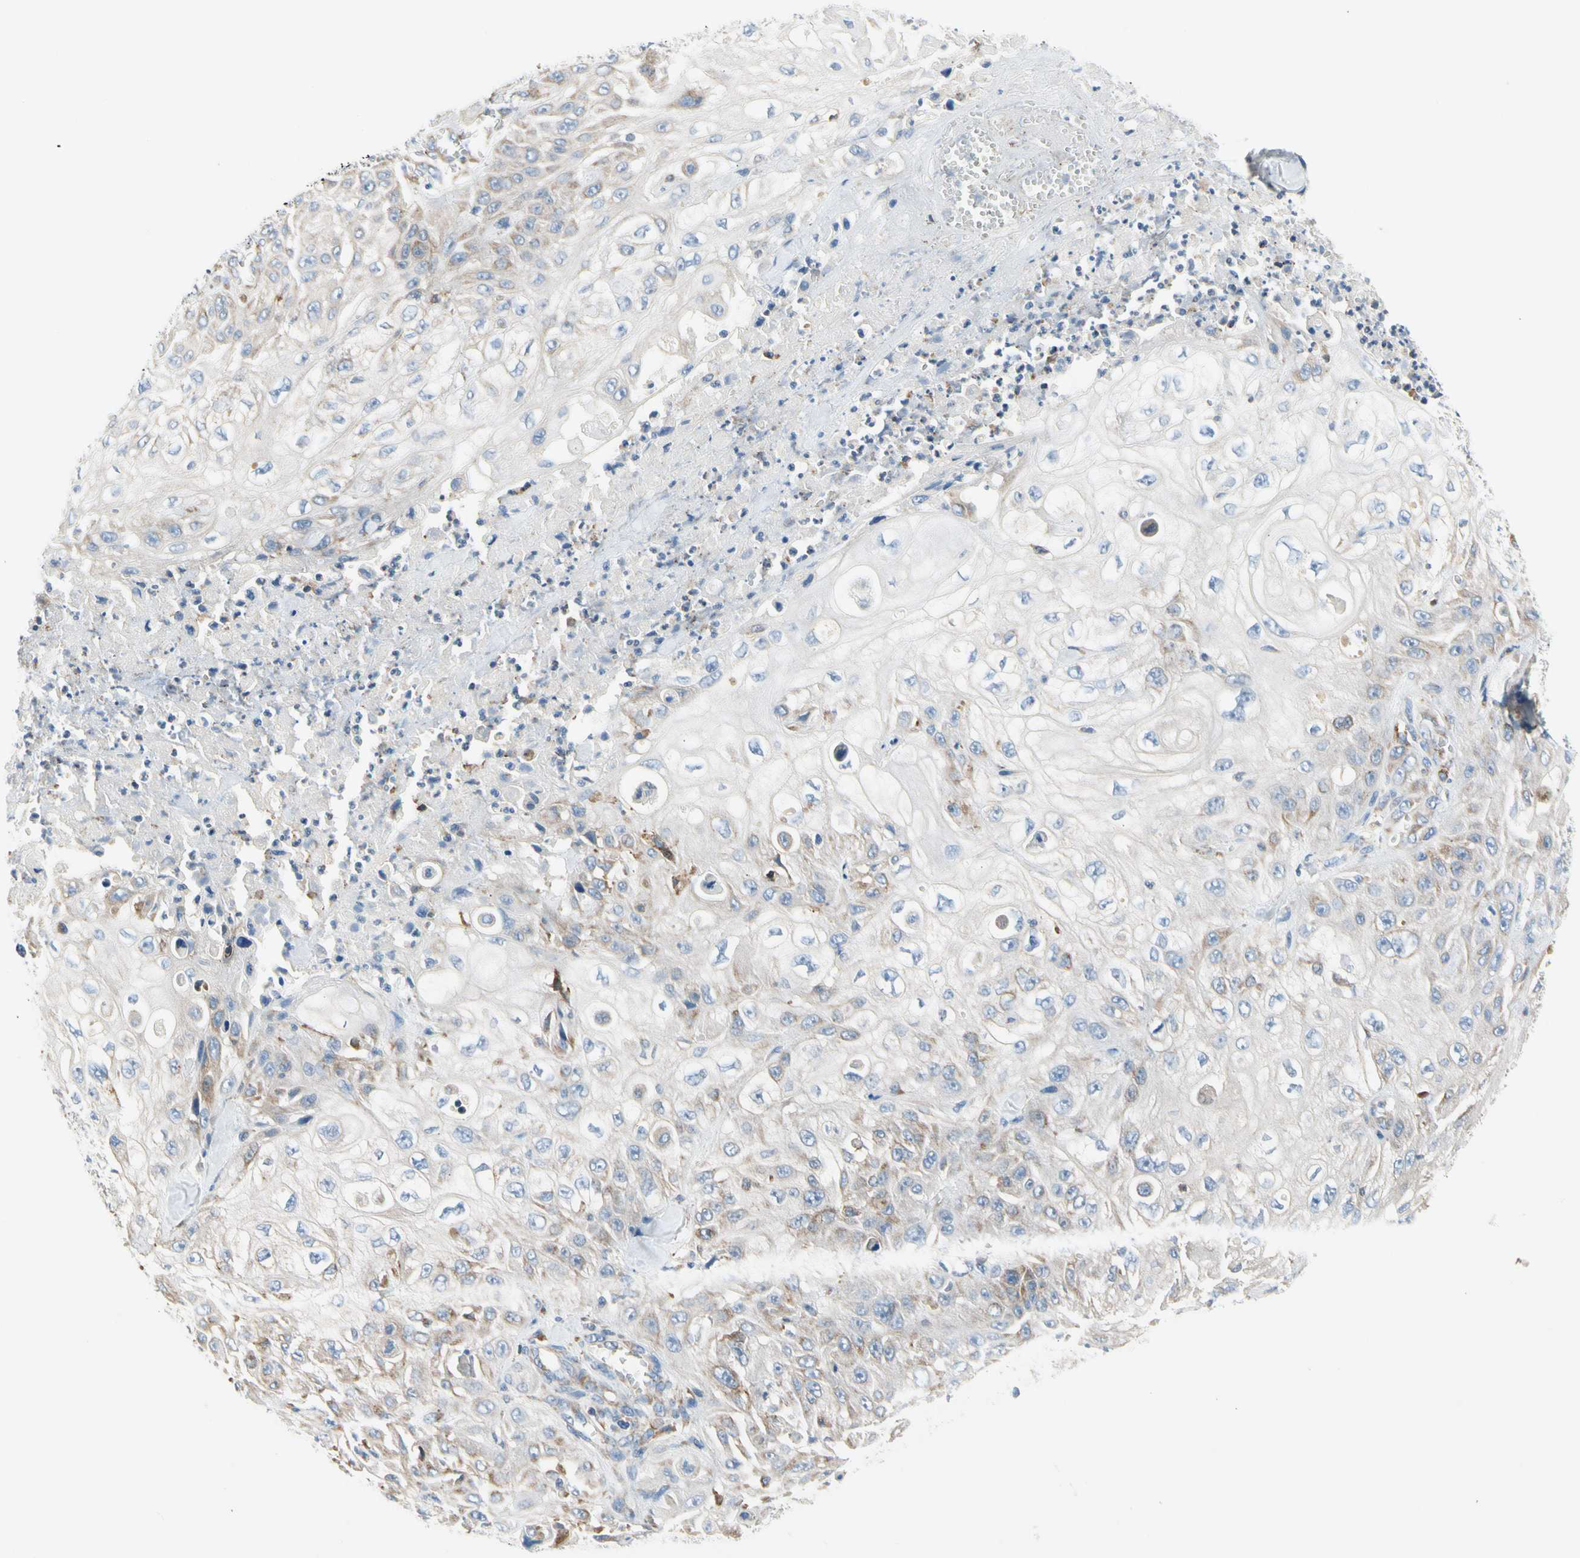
{"staining": {"intensity": "weak", "quantity": "<25%", "location": "cytoplasmic/membranous"}, "tissue": "skin cancer", "cell_type": "Tumor cells", "image_type": "cancer", "snomed": [{"axis": "morphology", "description": "Squamous cell carcinoma, NOS"}, {"axis": "morphology", "description": "Squamous cell carcinoma, metastatic, NOS"}, {"axis": "topography", "description": "Skin"}, {"axis": "topography", "description": "Lymph node"}], "caption": "Immunohistochemical staining of human skin cancer (squamous cell carcinoma) displays no significant positivity in tumor cells. (Brightfield microscopy of DAB (3,3'-diaminobenzidine) IHC at high magnification).", "gene": "STXBP1", "patient": {"sex": "male", "age": 75}}